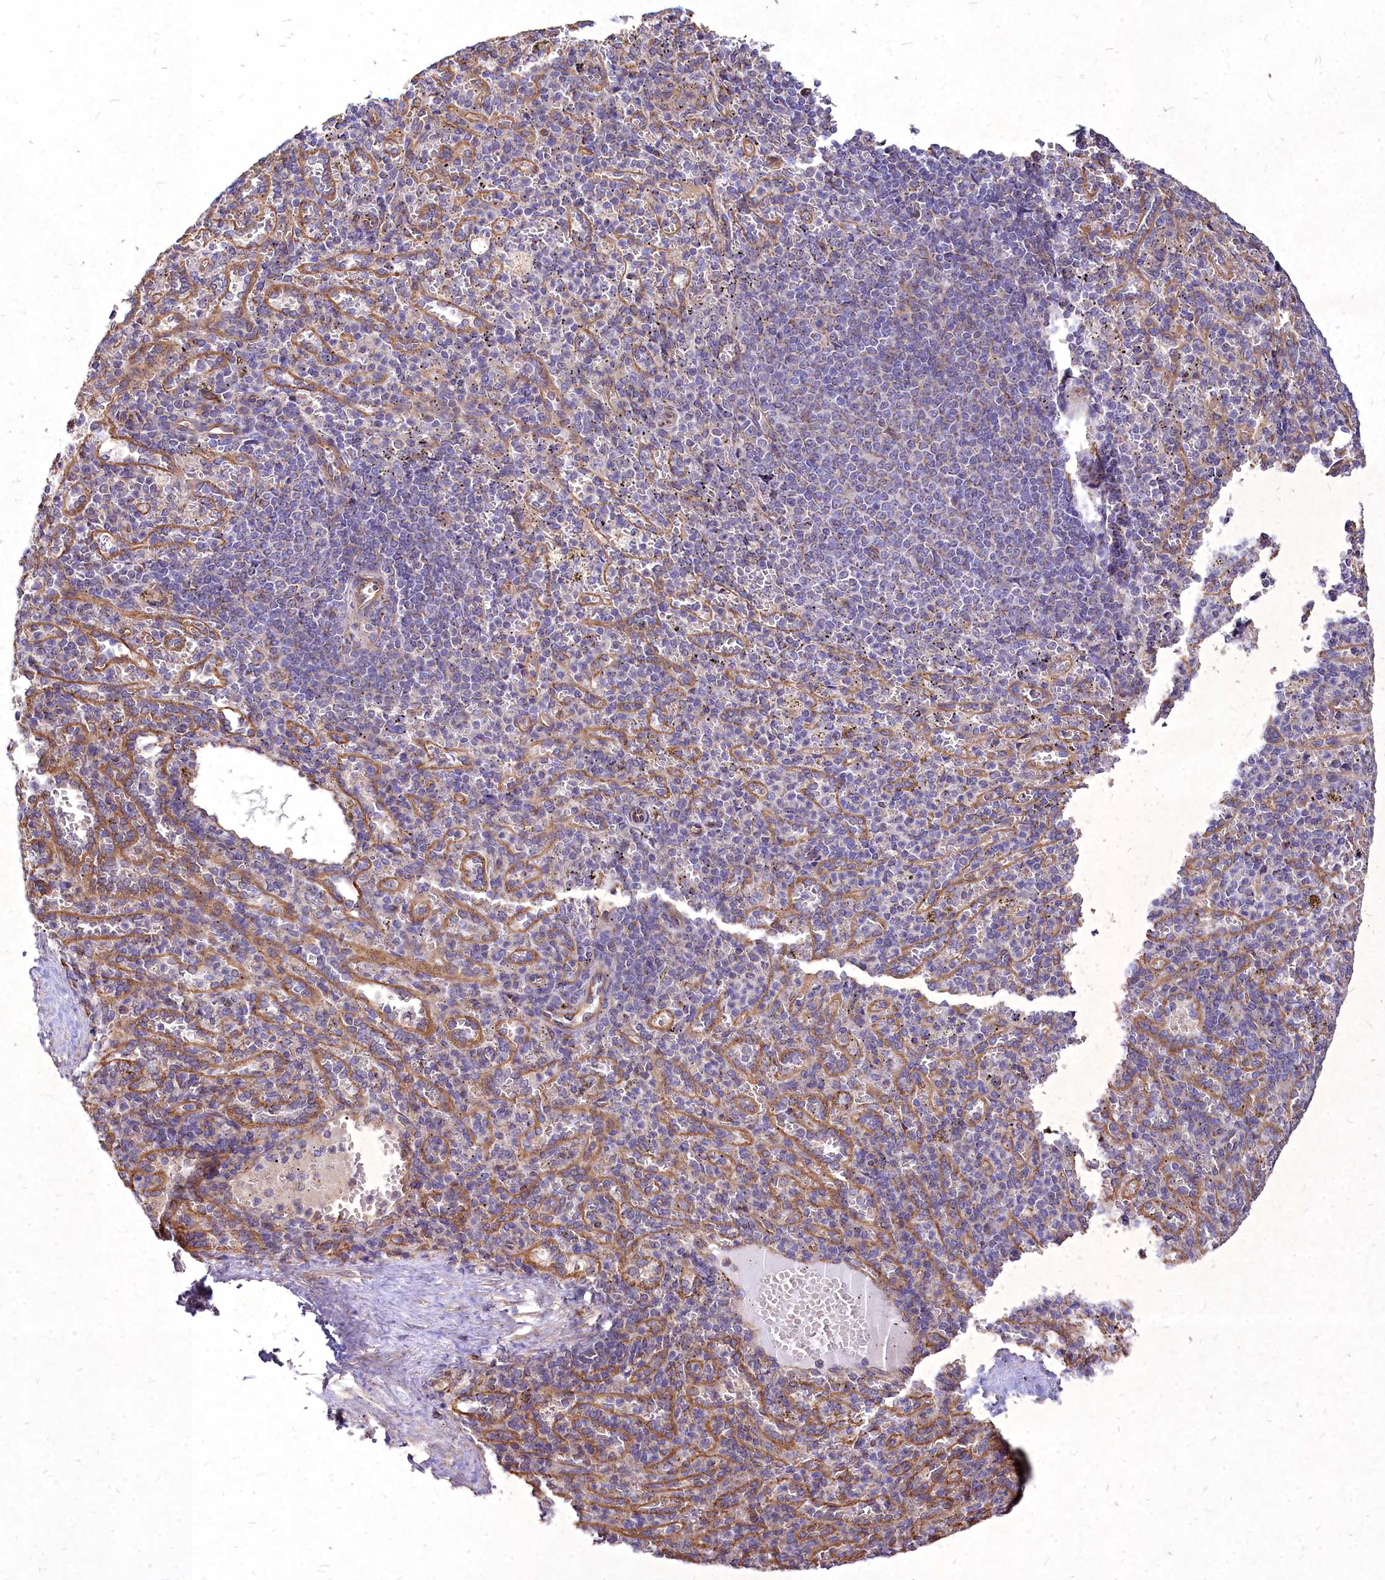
{"staining": {"intensity": "negative", "quantity": "none", "location": "none"}, "tissue": "spleen", "cell_type": "Cells in red pulp", "image_type": "normal", "snomed": [{"axis": "morphology", "description": "Normal tissue, NOS"}, {"axis": "topography", "description": "Spleen"}], "caption": "Immunohistochemical staining of normal human spleen shows no significant expression in cells in red pulp.", "gene": "SKA1", "patient": {"sex": "female", "age": 21}}